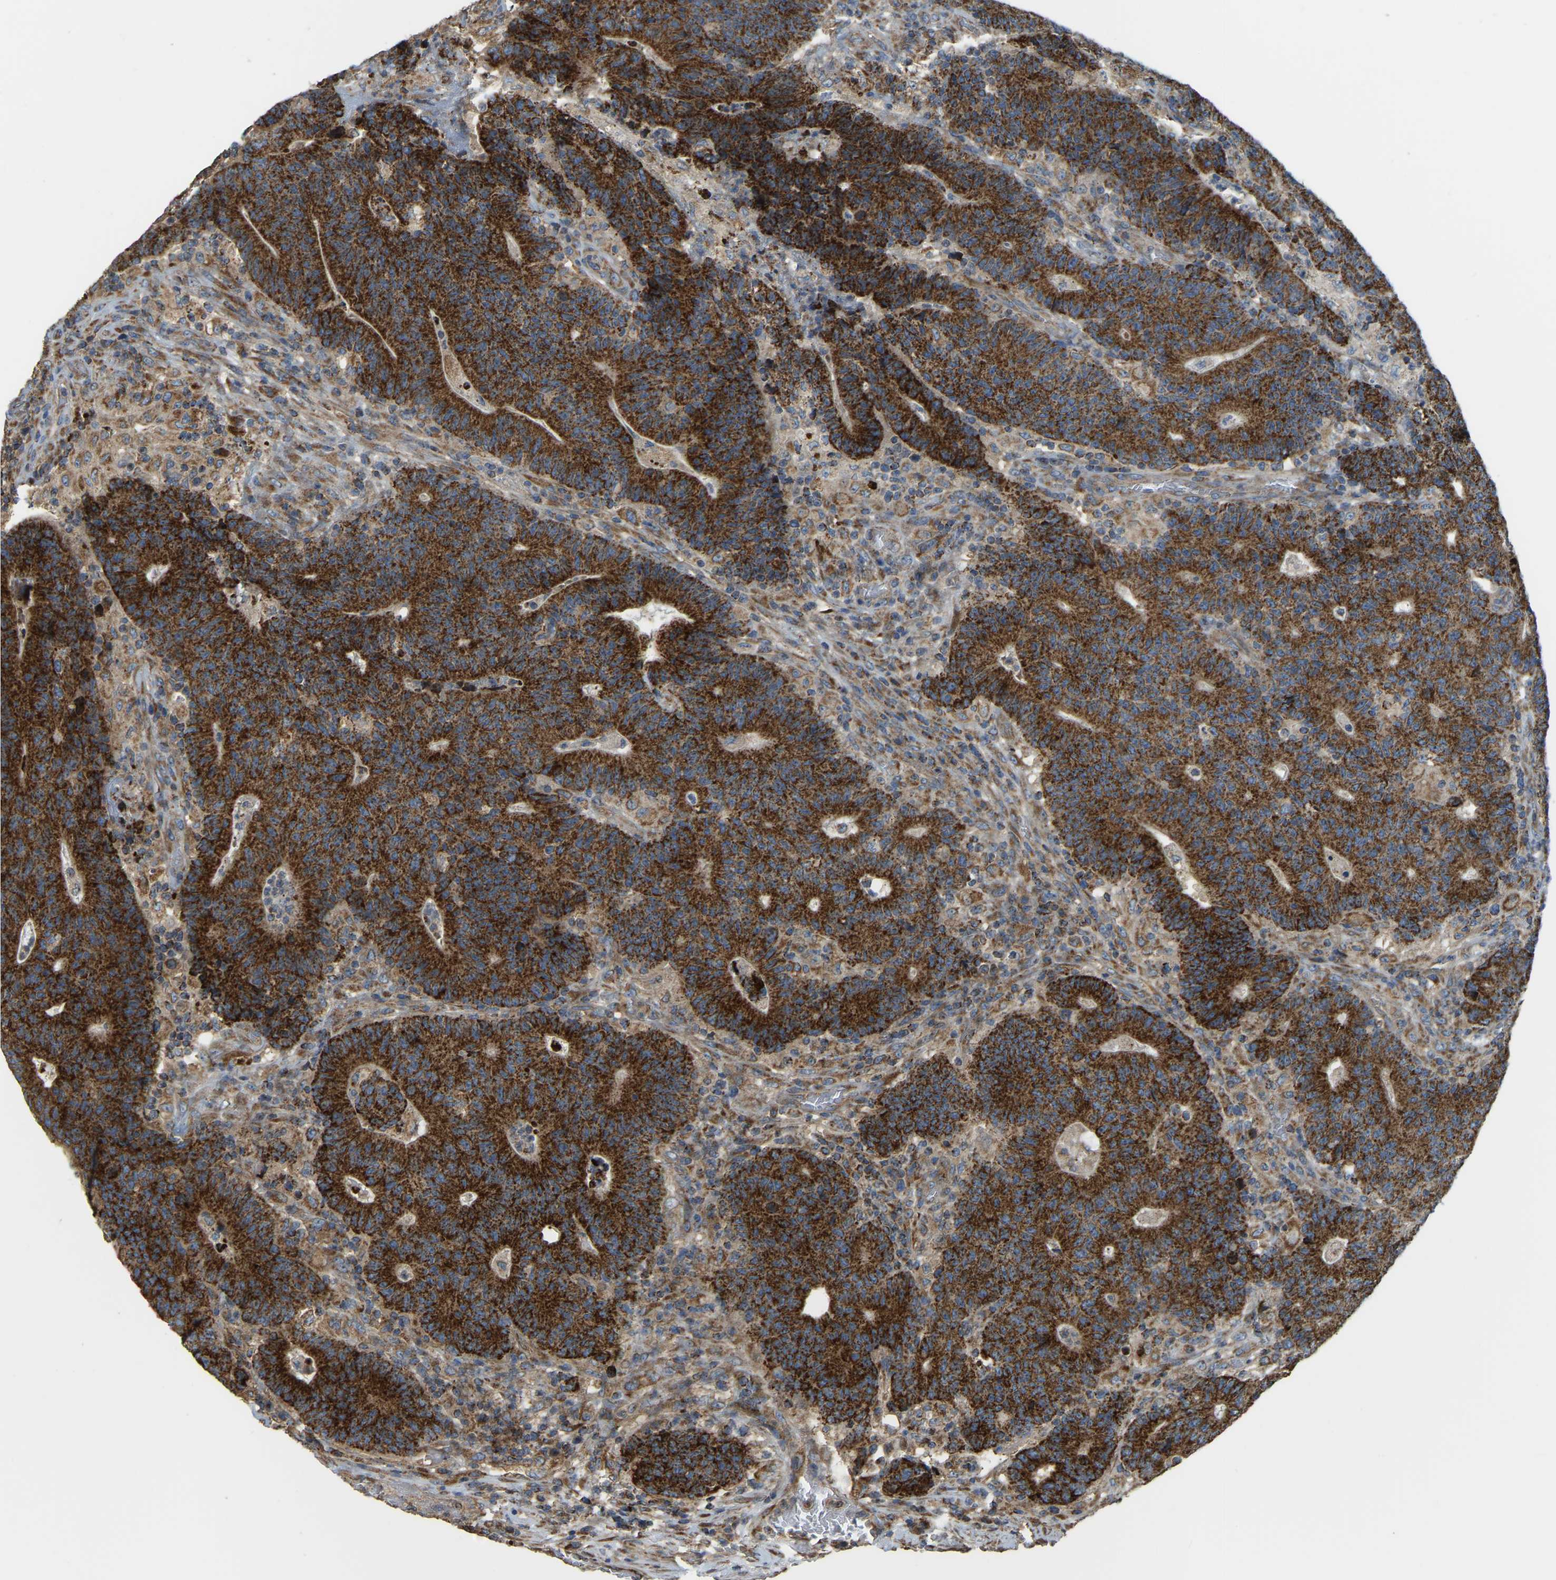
{"staining": {"intensity": "strong", "quantity": ">75%", "location": "cytoplasmic/membranous"}, "tissue": "colorectal cancer", "cell_type": "Tumor cells", "image_type": "cancer", "snomed": [{"axis": "morphology", "description": "Normal tissue, NOS"}, {"axis": "morphology", "description": "Adenocarcinoma, NOS"}, {"axis": "topography", "description": "Colon"}], "caption": "Tumor cells reveal strong cytoplasmic/membranous positivity in about >75% of cells in colorectal cancer (adenocarcinoma). Using DAB (3,3'-diaminobenzidine) (brown) and hematoxylin (blue) stains, captured at high magnification using brightfield microscopy.", "gene": "PSMD7", "patient": {"sex": "female", "age": 75}}